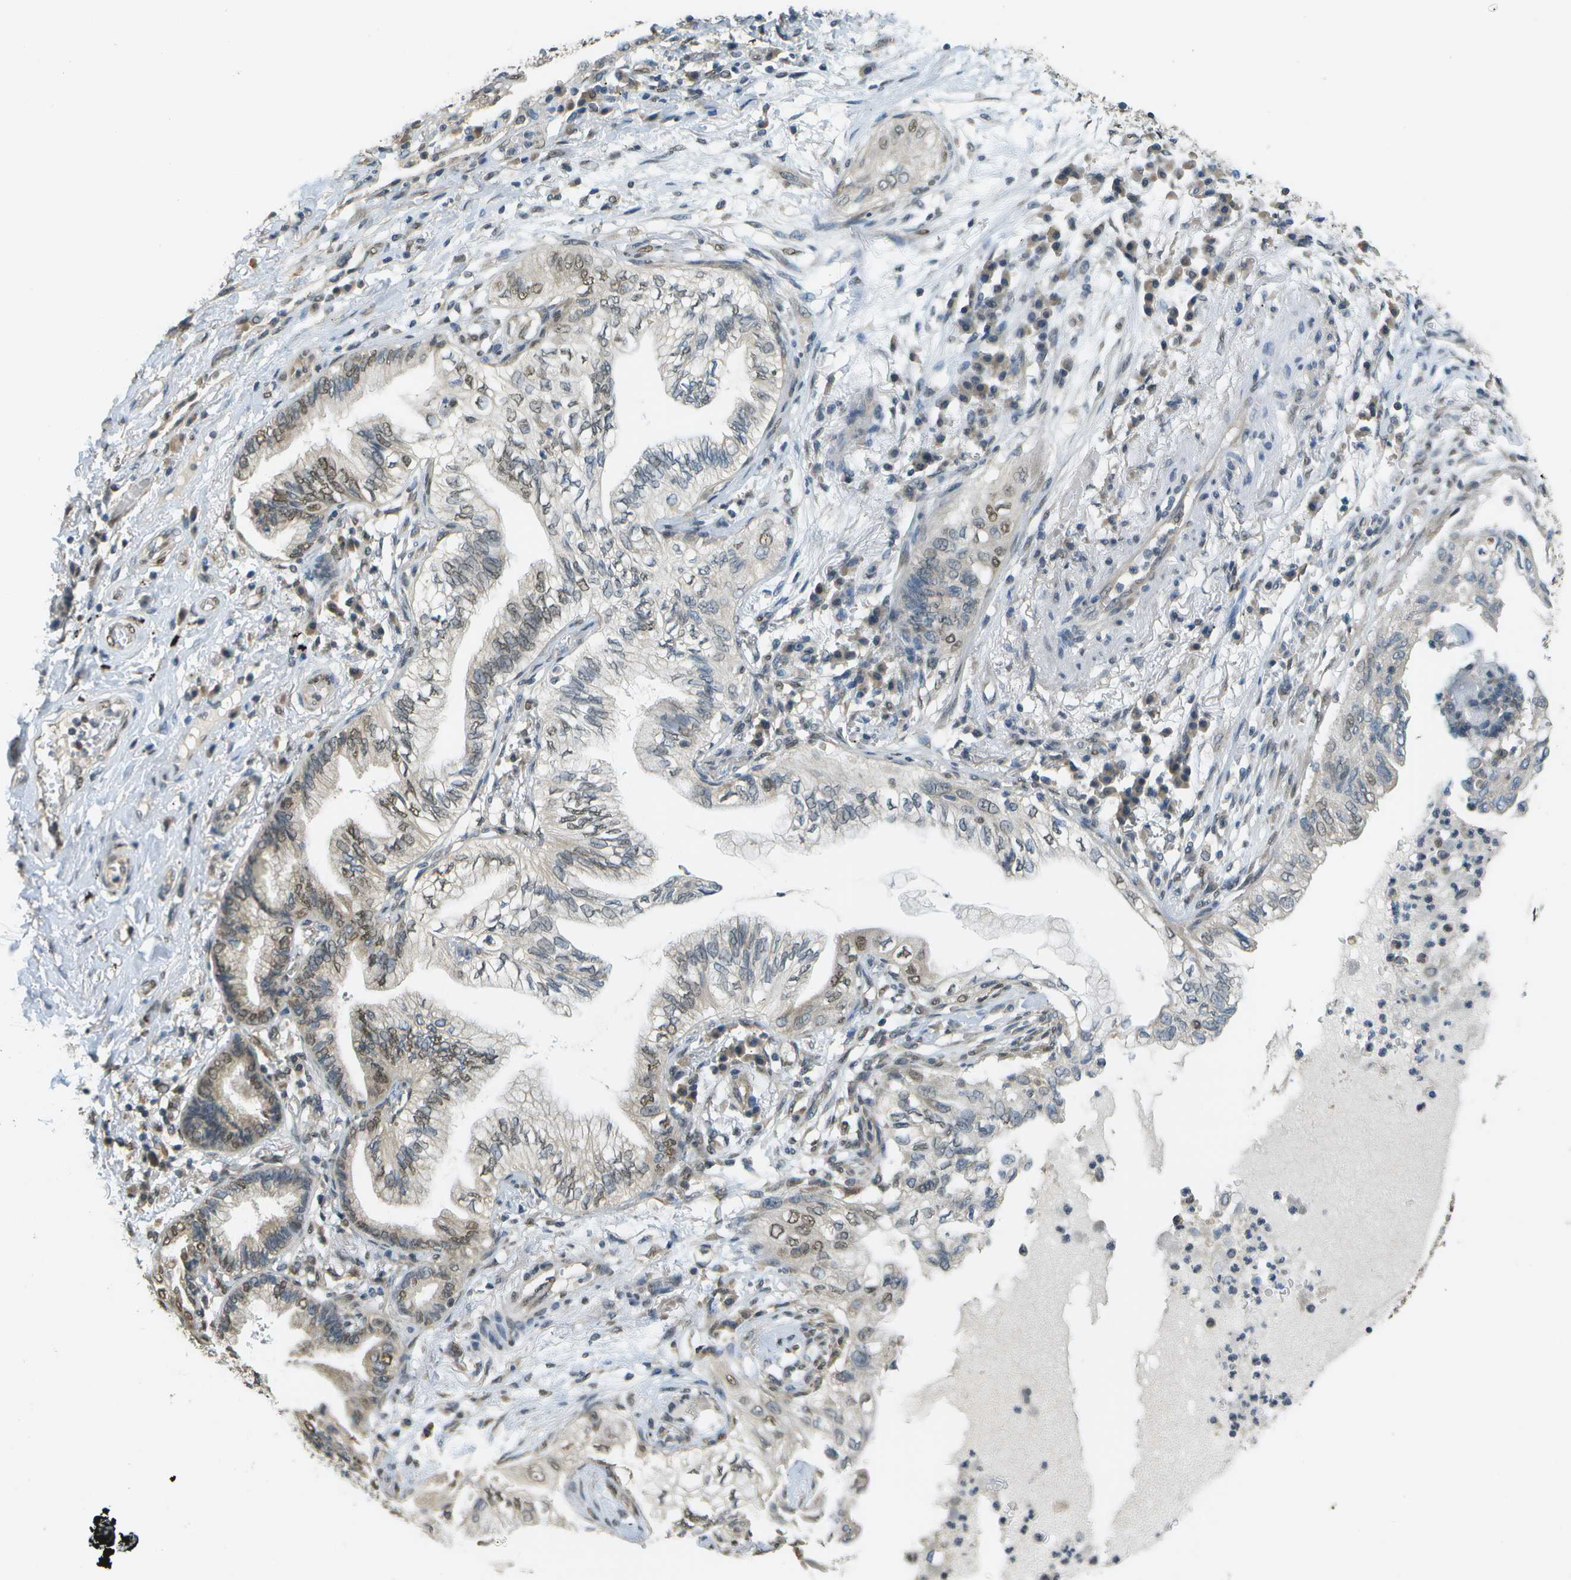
{"staining": {"intensity": "weak", "quantity": "25%-75%", "location": "cytoplasmic/membranous,nuclear"}, "tissue": "lung cancer", "cell_type": "Tumor cells", "image_type": "cancer", "snomed": [{"axis": "morphology", "description": "Normal tissue, NOS"}, {"axis": "morphology", "description": "Adenocarcinoma, NOS"}, {"axis": "topography", "description": "Bronchus"}, {"axis": "topography", "description": "Lung"}], "caption": "Immunohistochemistry (IHC) of human adenocarcinoma (lung) demonstrates low levels of weak cytoplasmic/membranous and nuclear staining in about 25%-75% of tumor cells. (Stains: DAB (3,3'-diaminobenzidine) in brown, nuclei in blue, Microscopy: brightfield microscopy at high magnification).", "gene": "ABL2", "patient": {"sex": "female", "age": 70}}